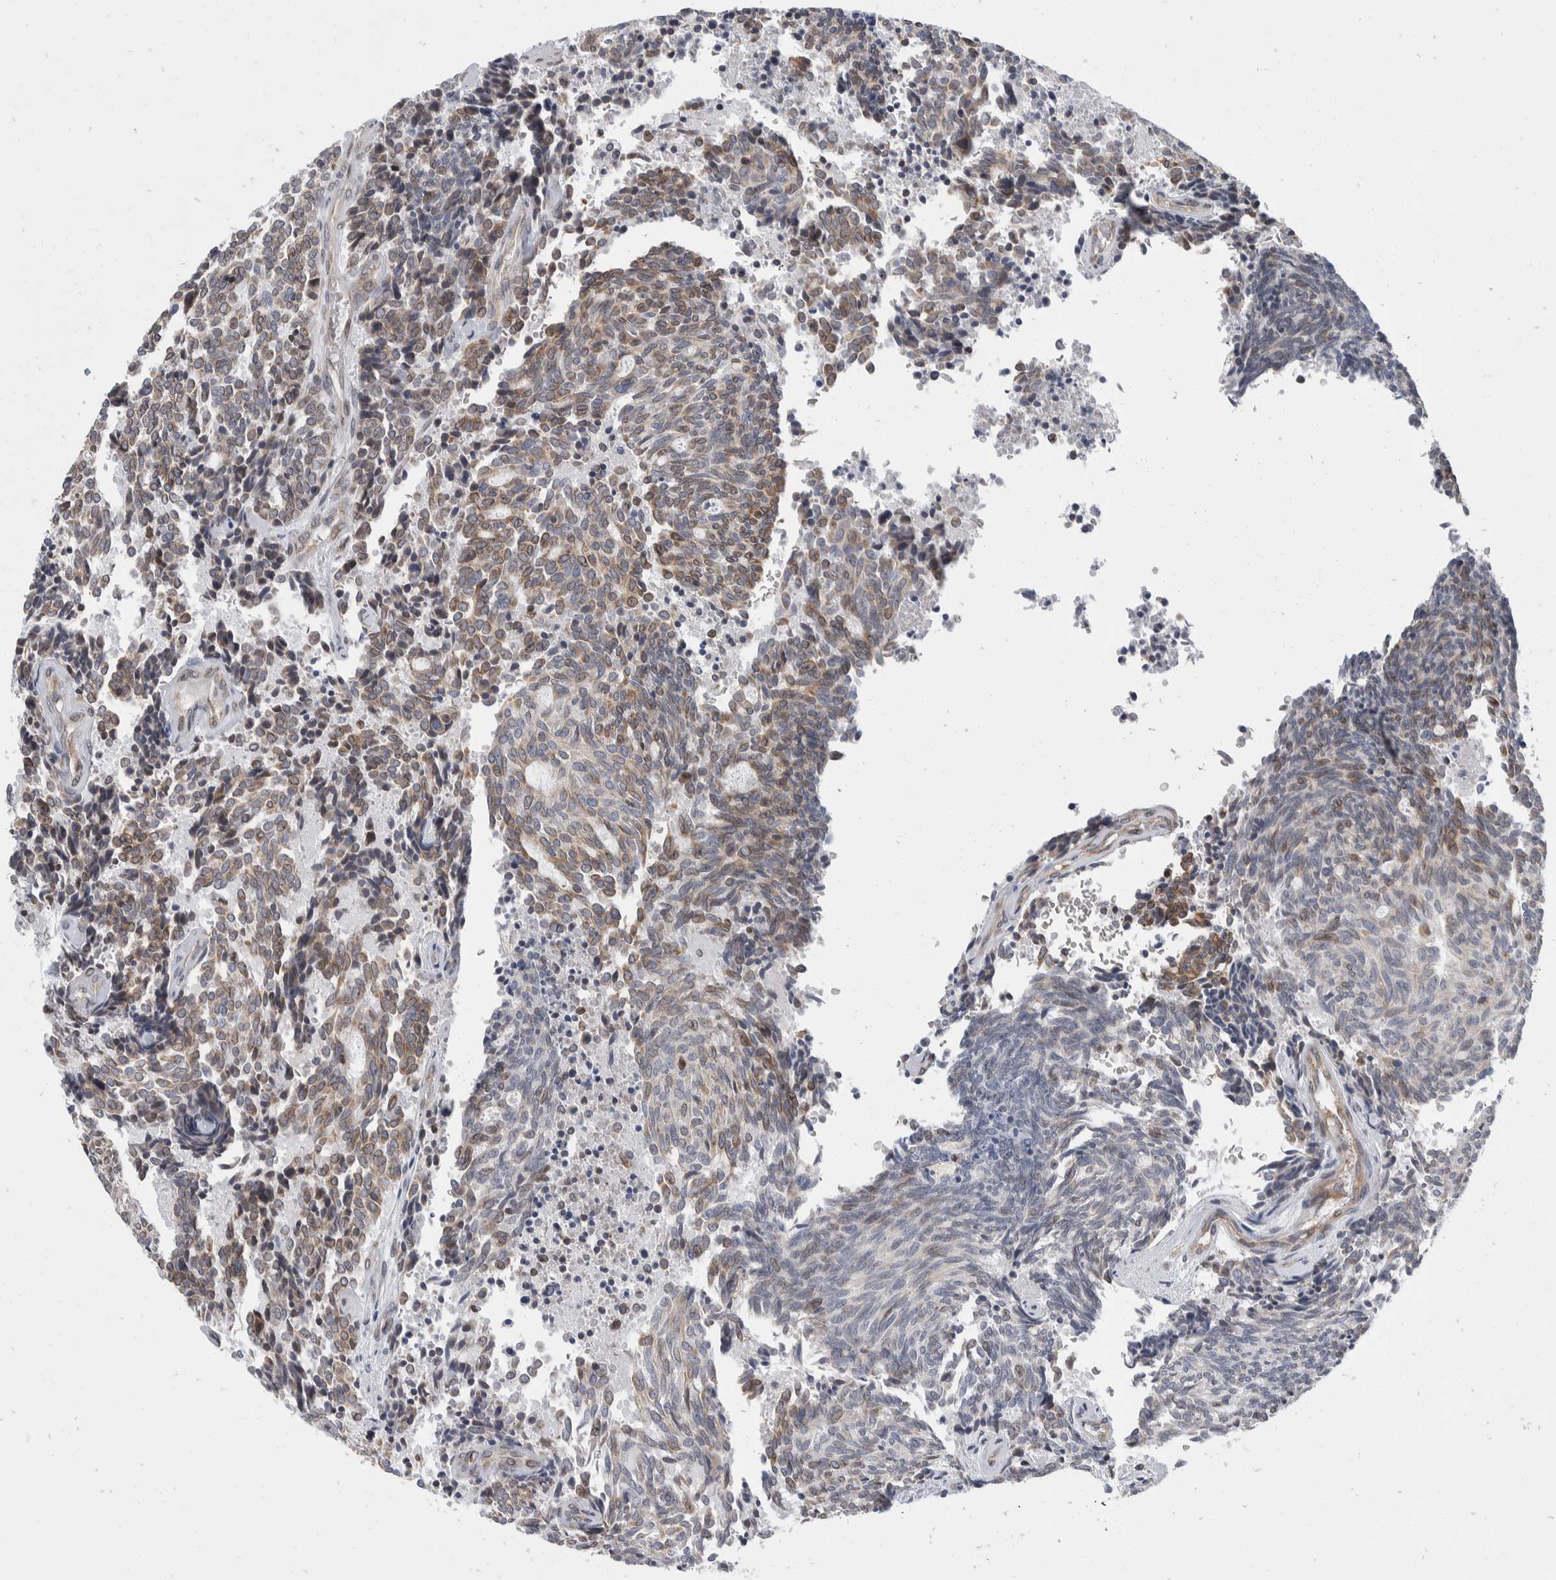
{"staining": {"intensity": "moderate", "quantity": "25%-75%", "location": "cytoplasmic/membranous"}, "tissue": "carcinoid", "cell_type": "Tumor cells", "image_type": "cancer", "snomed": [{"axis": "morphology", "description": "Carcinoid, malignant, NOS"}, {"axis": "topography", "description": "Pancreas"}], "caption": "Human malignant carcinoid stained with a brown dye demonstrates moderate cytoplasmic/membranous positive staining in about 25%-75% of tumor cells.", "gene": "TMEM245", "patient": {"sex": "female", "age": 54}}